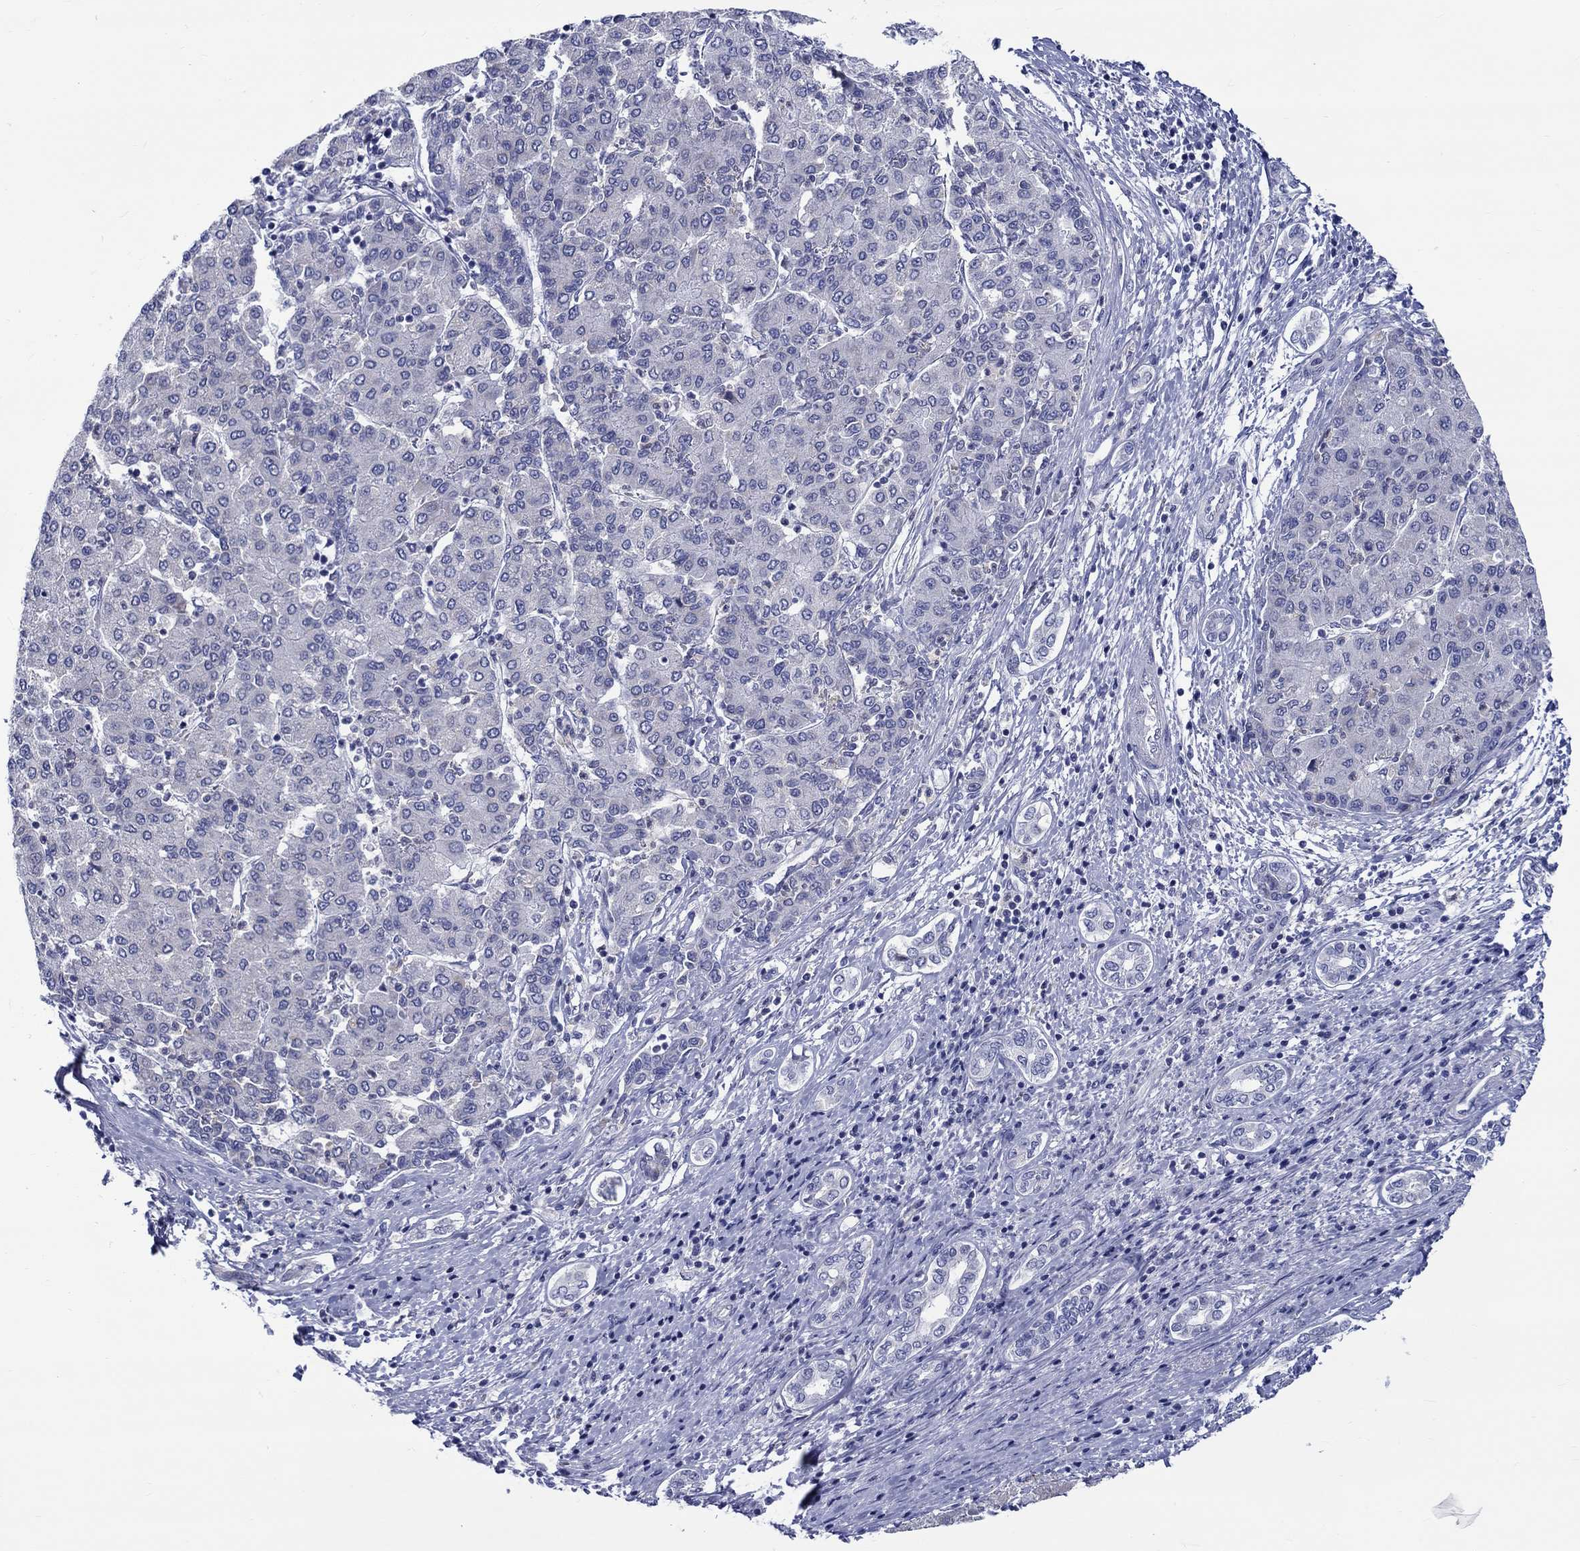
{"staining": {"intensity": "negative", "quantity": "none", "location": "none"}, "tissue": "liver cancer", "cell_type": "Tumor cells", "image_type": "cancer", "snomed": [{"axis": "morphology", "description": "Carcinoma, Hepatocellular, NOS"}, {"axis": "topography", "description": "Liver"}], "caption": "Tumor cells show no significant staining in liver cancer.", "gene": "ST6GALNAC1", "patient": {"sex": "male", "age": 65}}